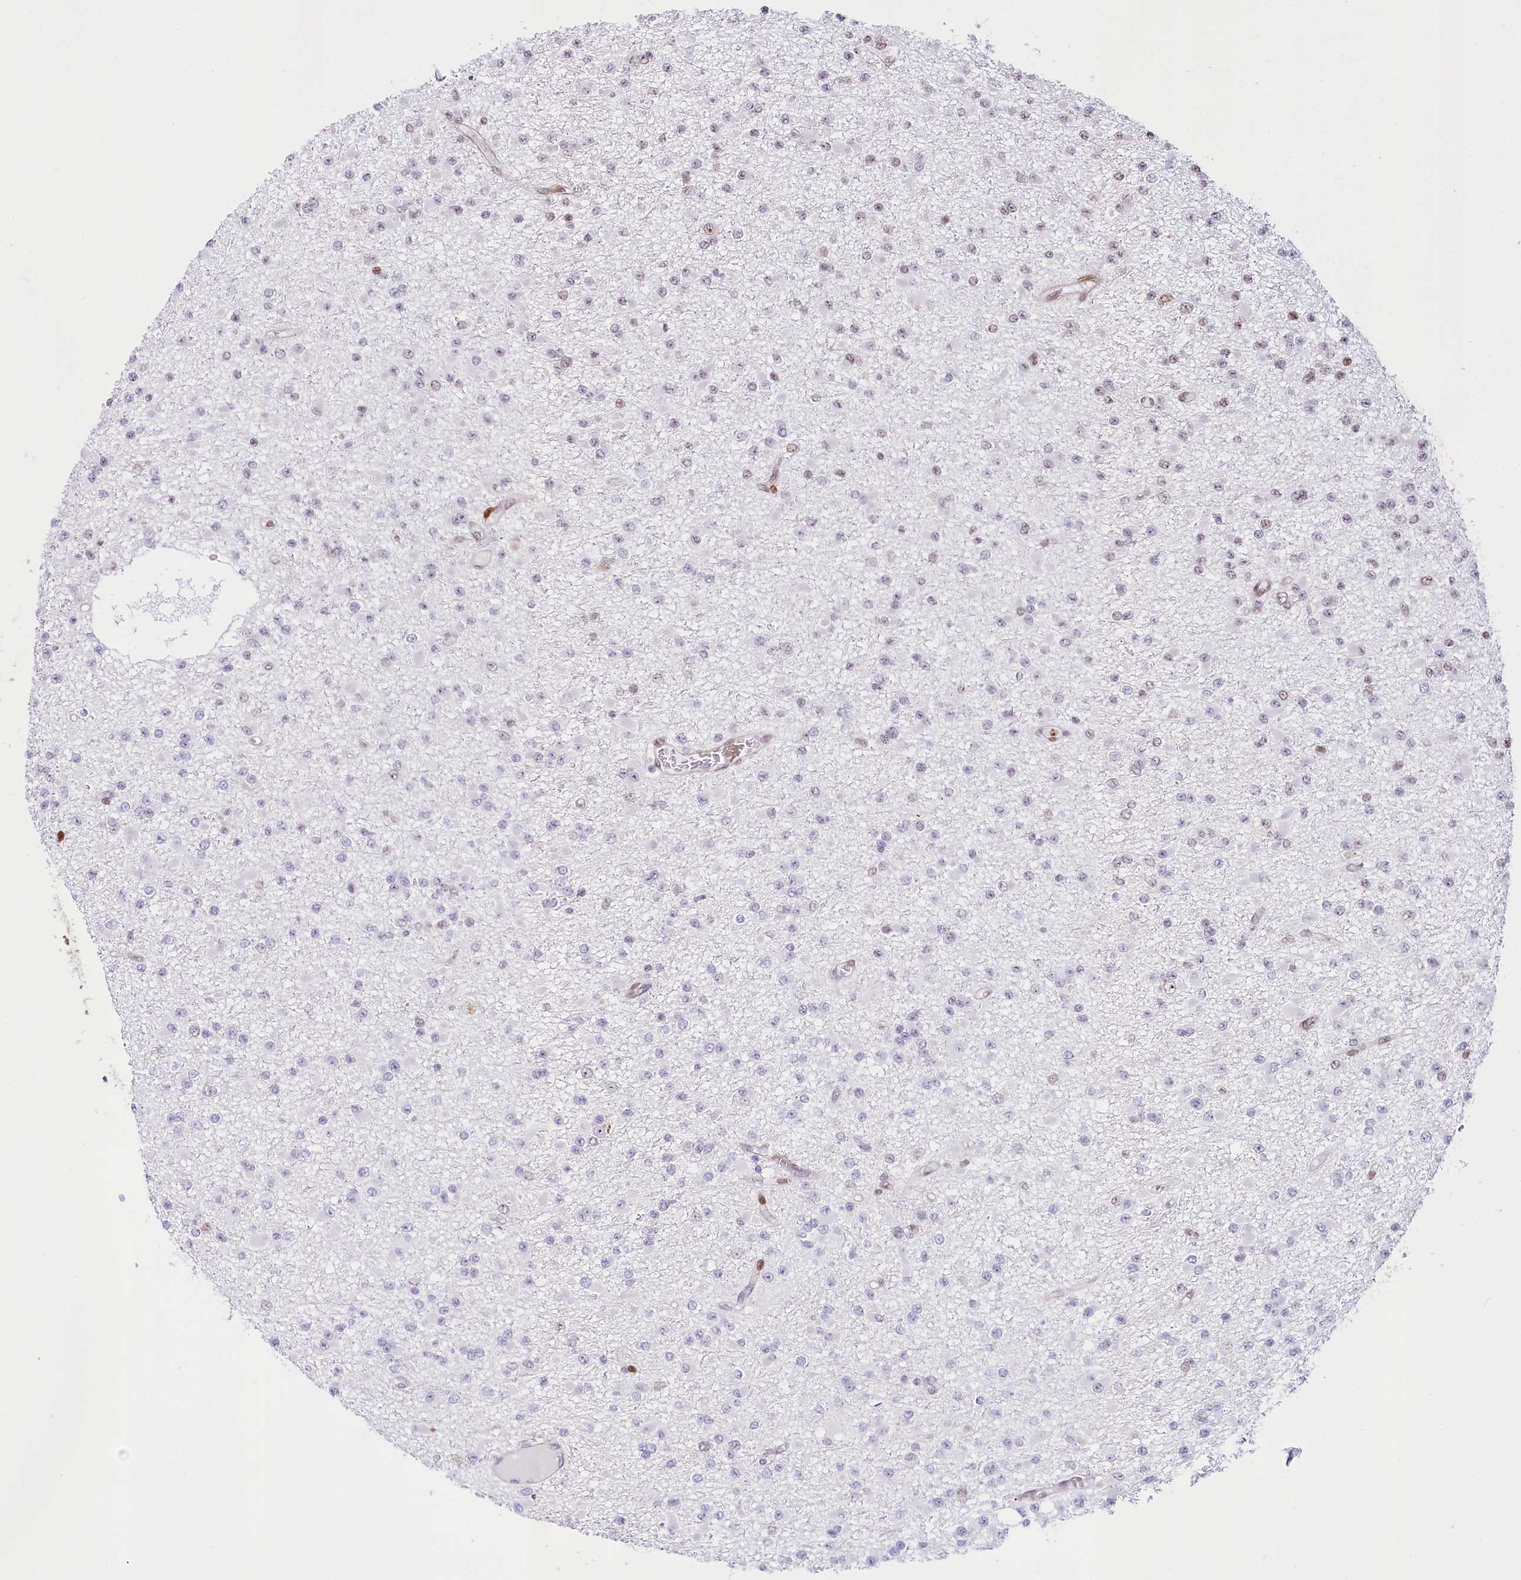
{"staining": {"intensity": "negative", "quantity": "none", "location": "none"}, "tissue": "glioma", "cell_type": "Tumor cells", "image_type": "cancer", "snomed": [{"axis": "morphology", "description": "Glioma, malignant, Low grade"}, {"axis": "topography", "description": "Brain"}], "caption": "There is no significant expression in tumor cells of malignant glioma (low-grade).", "gene": "PTMS", "patient": {"sex": "female", "age": 22}}